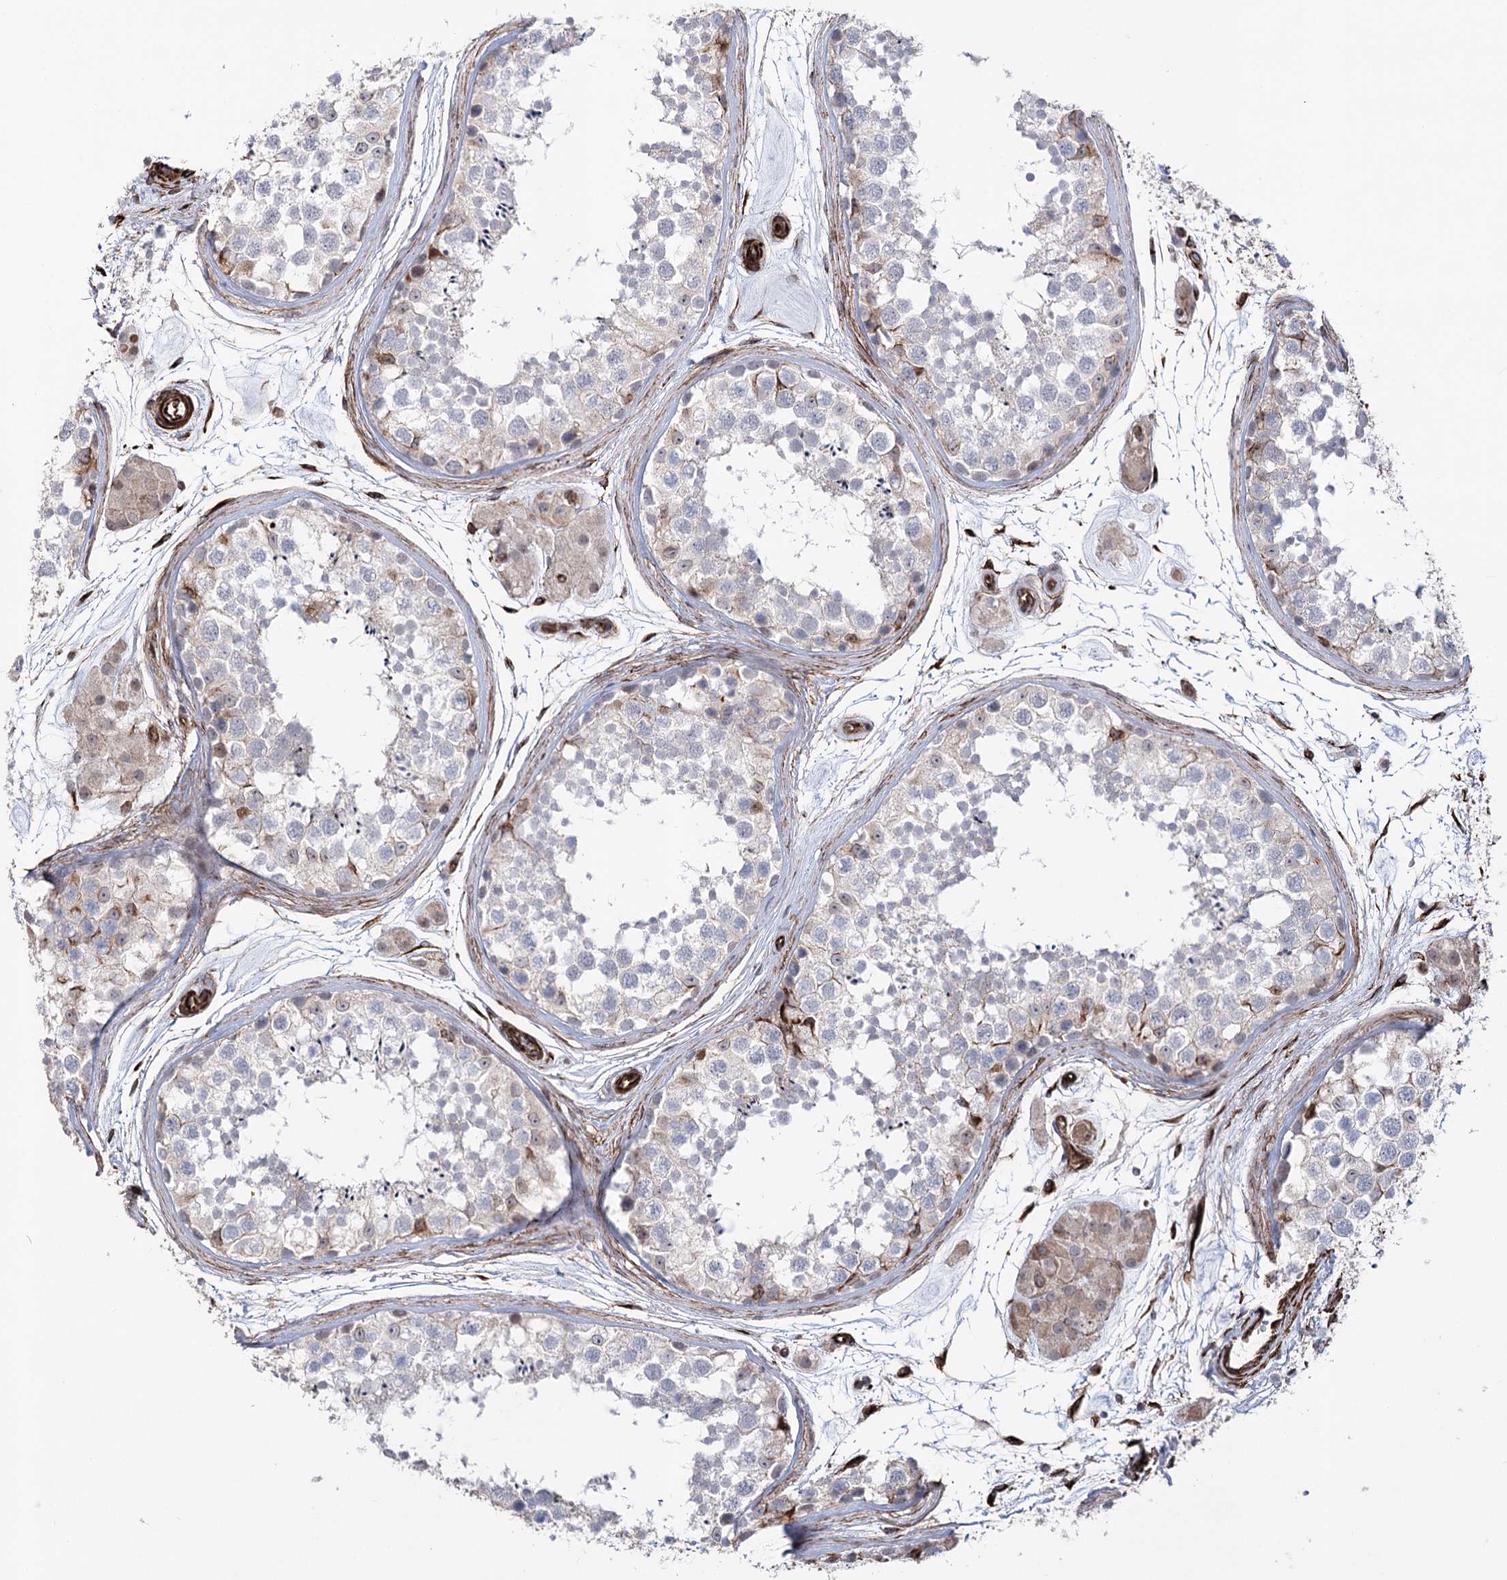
{"staining": {"intensity": "weak", "quantity": "<25%", "location": "nuclear"}, "tissue": "testis", "cell_type": "Cells in seminiferous ducts", "image_type": "normal", "snomed": [{"axis": "morphology", "description": "Normal tissue, NOS"}, {"axis": "topography", "description": "Testis"}], "caption": "IHC histopathology image of benign testis: human testis stained with DAB demonstrates no significant protein expression in cells in seminiferous ducts.", "gene": "ARHGAP20", "patient": {"sex": "male", "age": 56}}